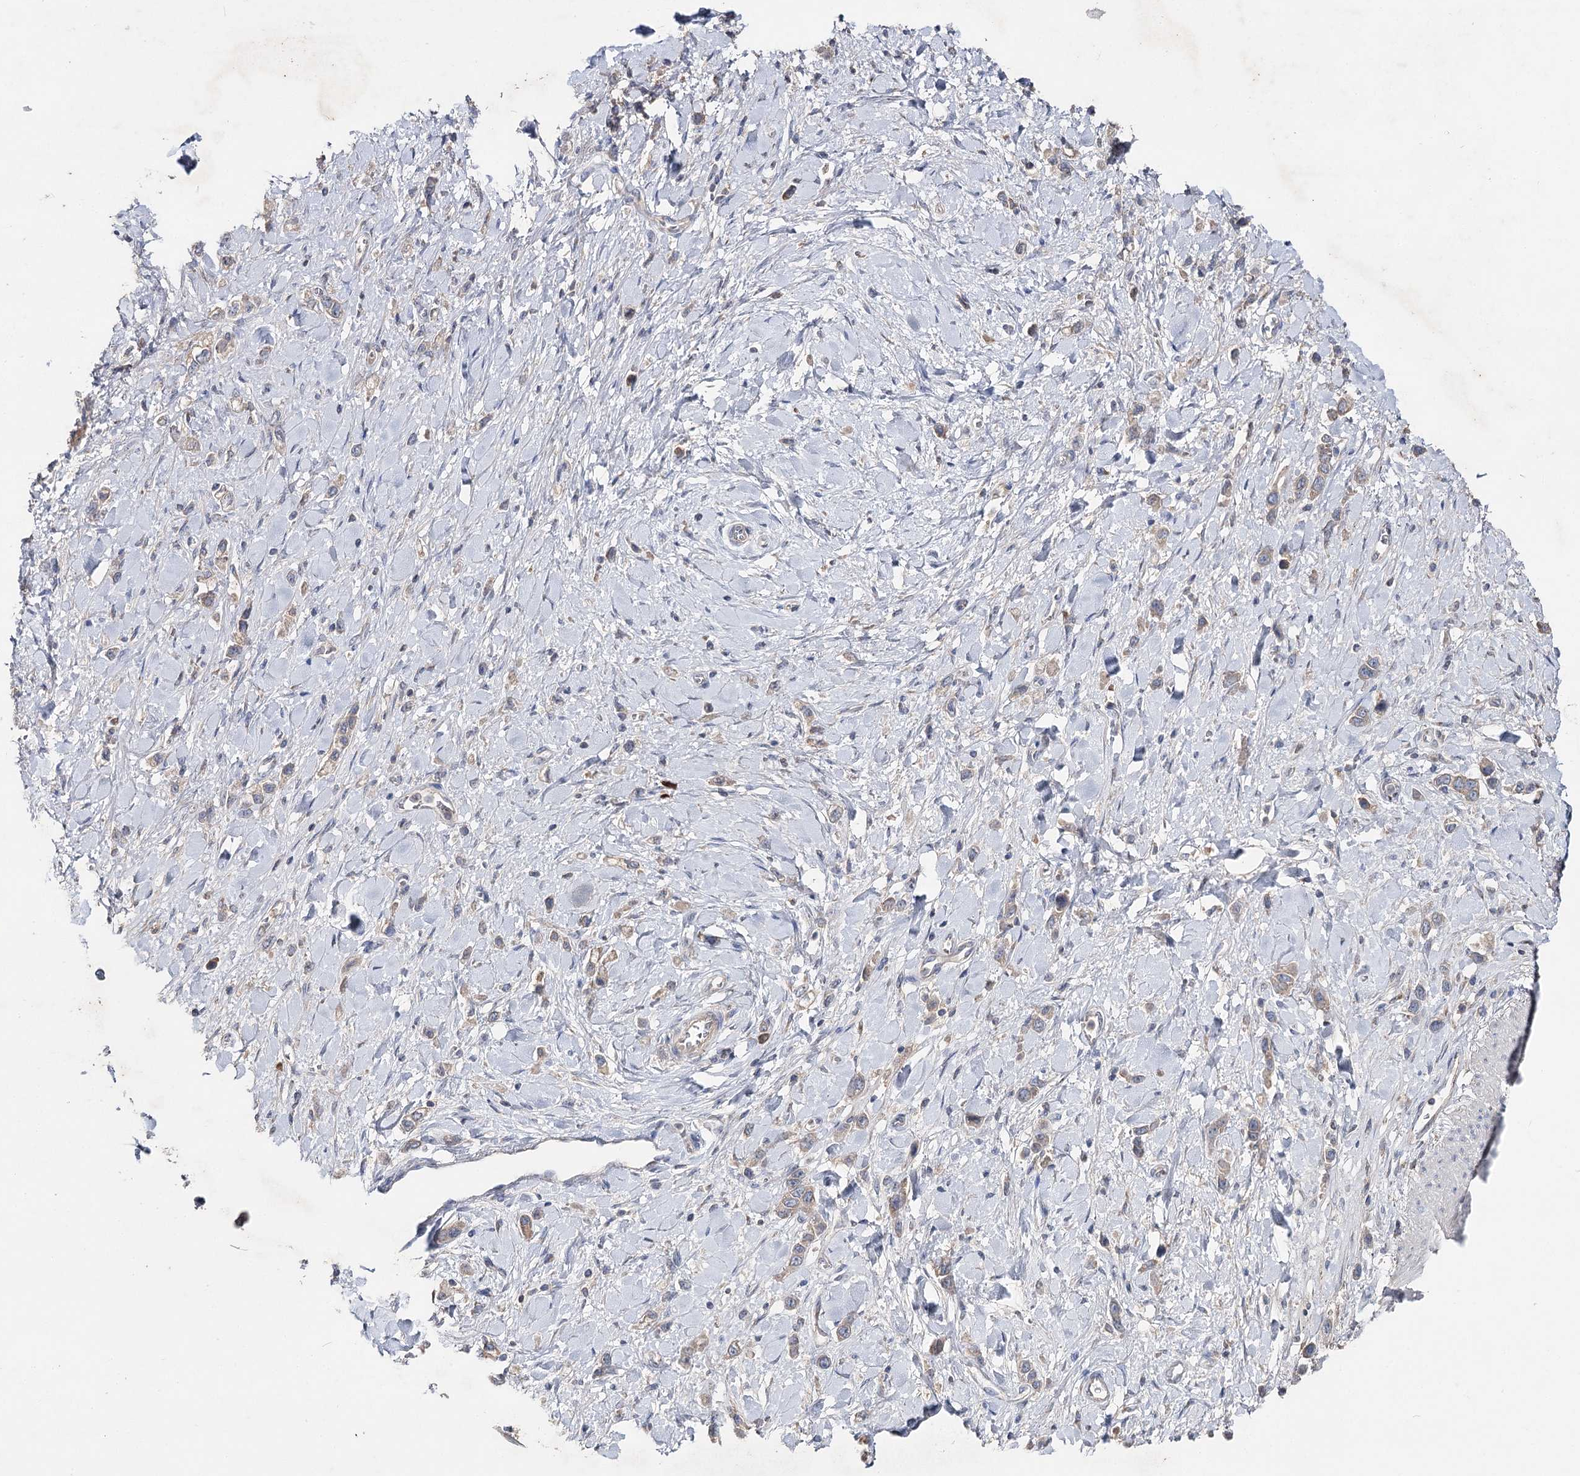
{"staining": {"intensity": "weak", "quantity": "<25%", "location": "cytoplasmic/membranous"}, "tissue": "stomach cancer", "cell_type": "Tumor cells", "image_type": "cancer", "snomed": [{"axis": "morphology", "description": "Normal tissue, NOS"}, {"axis": "morphology", "description": "Adenocarcinoma, NOS"}, {"axis": "topography", "description": "Stomach, upper"}, {"axis": "topography", "description": "Stomach"}], "caption": "Tumor cells are negative for brown protein staining in adenocarcinoma (stomach).", "gene": "IL1RAP", "patient": {"sex": "female", "age": 65}}